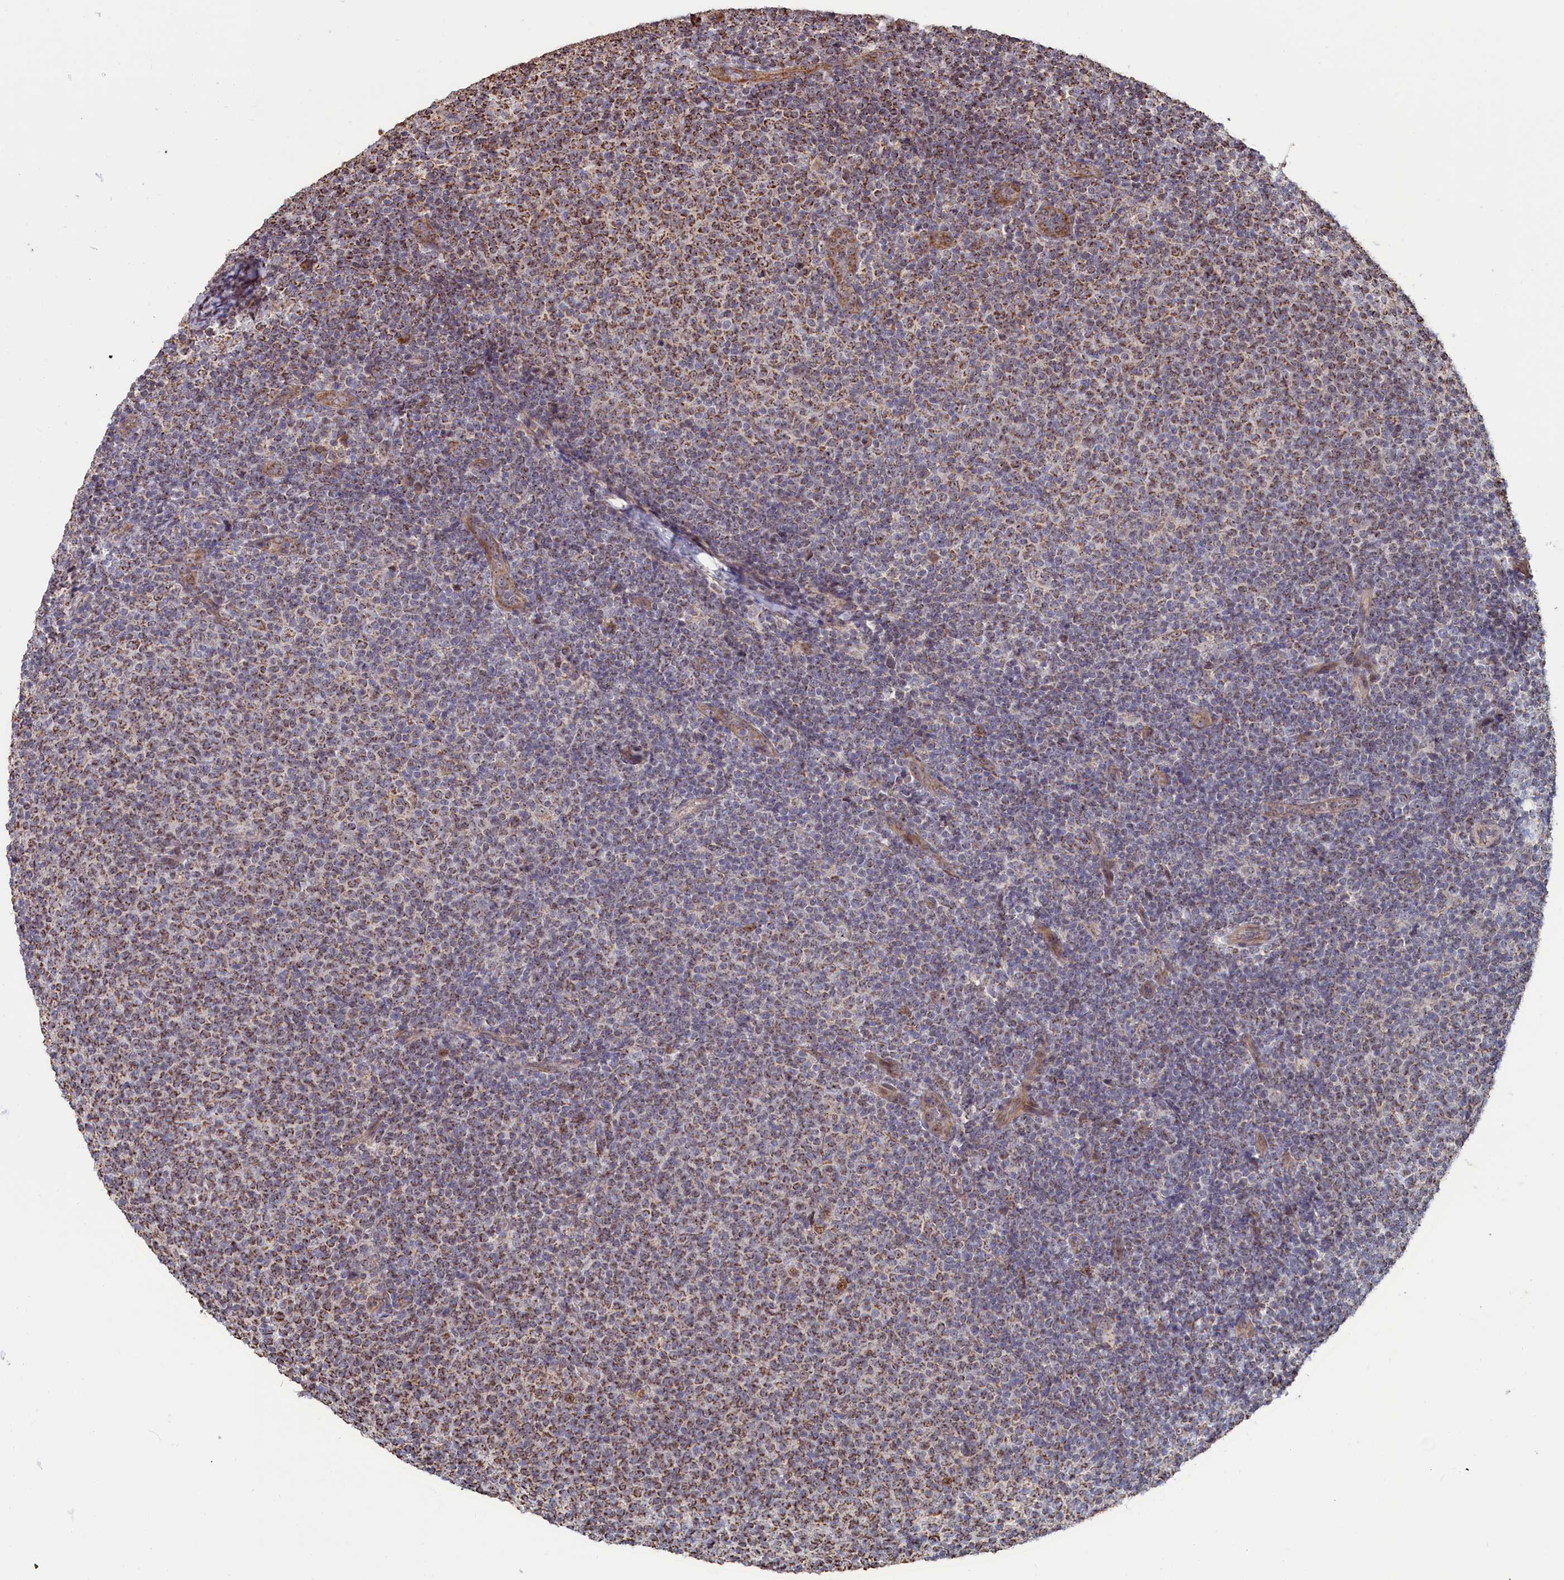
{"staining": {"intensity": "moderate", "quantity": "25%-75%", "location": "cytoplasmic/membranous"}, "tissue": "lymphoma", "cell_type": "Tumor cells", "image_type": "cancer", "snomed": [{"axis": "morphology", "description": "Malignant lymphoma, non-Hodgkin's type, Low grade"}, {"axis": "topography", "description": "Lymph node"}], "caption": "Protein staining reveals moderate cytoplasmic/membranous staining in approximately 25%-75% of tumor cells in lymphoma.", "gene": "ZNF816", "patient": {"sex": "male", "age": 66}}